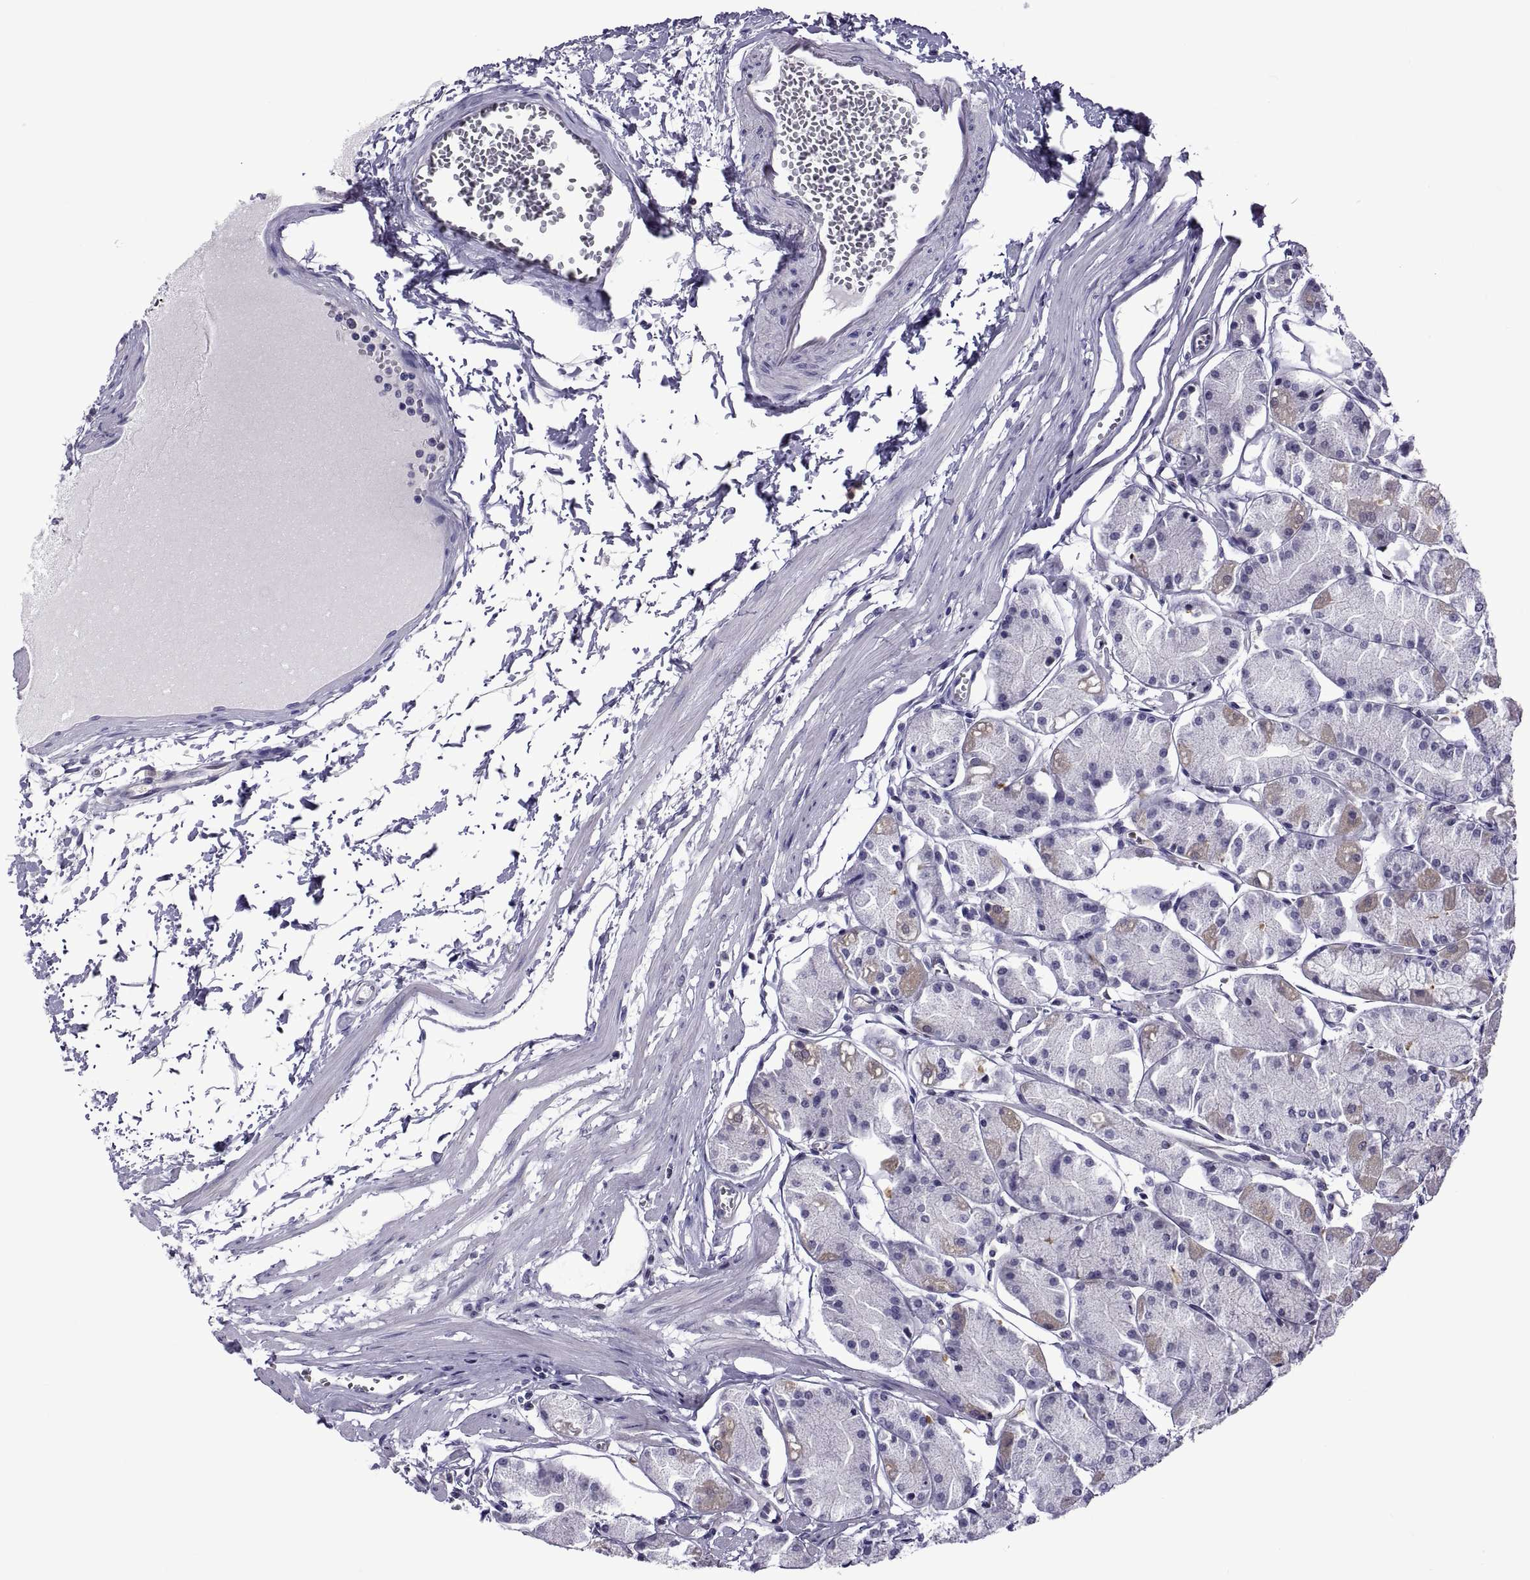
{"staining": {"intensity": "negative", "quantity": "none", "location": "none"}, "tissue": "stomach", "cell_type": "Glandular cells", "image_type": "normal", "snomed": [{"axis": "morphology", "description": "Normal tissue, NOS"}, {"axis": "topography", "description": "Stomach, upper"}], "caption": "DAB immunohistochemical staining of benign human stomach demonstrates no significant expression in glandular cells. (Stains: DAB (3,3'-diaminobenzidine) immunohistochemistry (IHC) with hematoxylin counter stain, Microscopy: brightfield microscopy at high magnification).", "gene": "LCN9", "patient": {"sex": "male", "age": 60}}